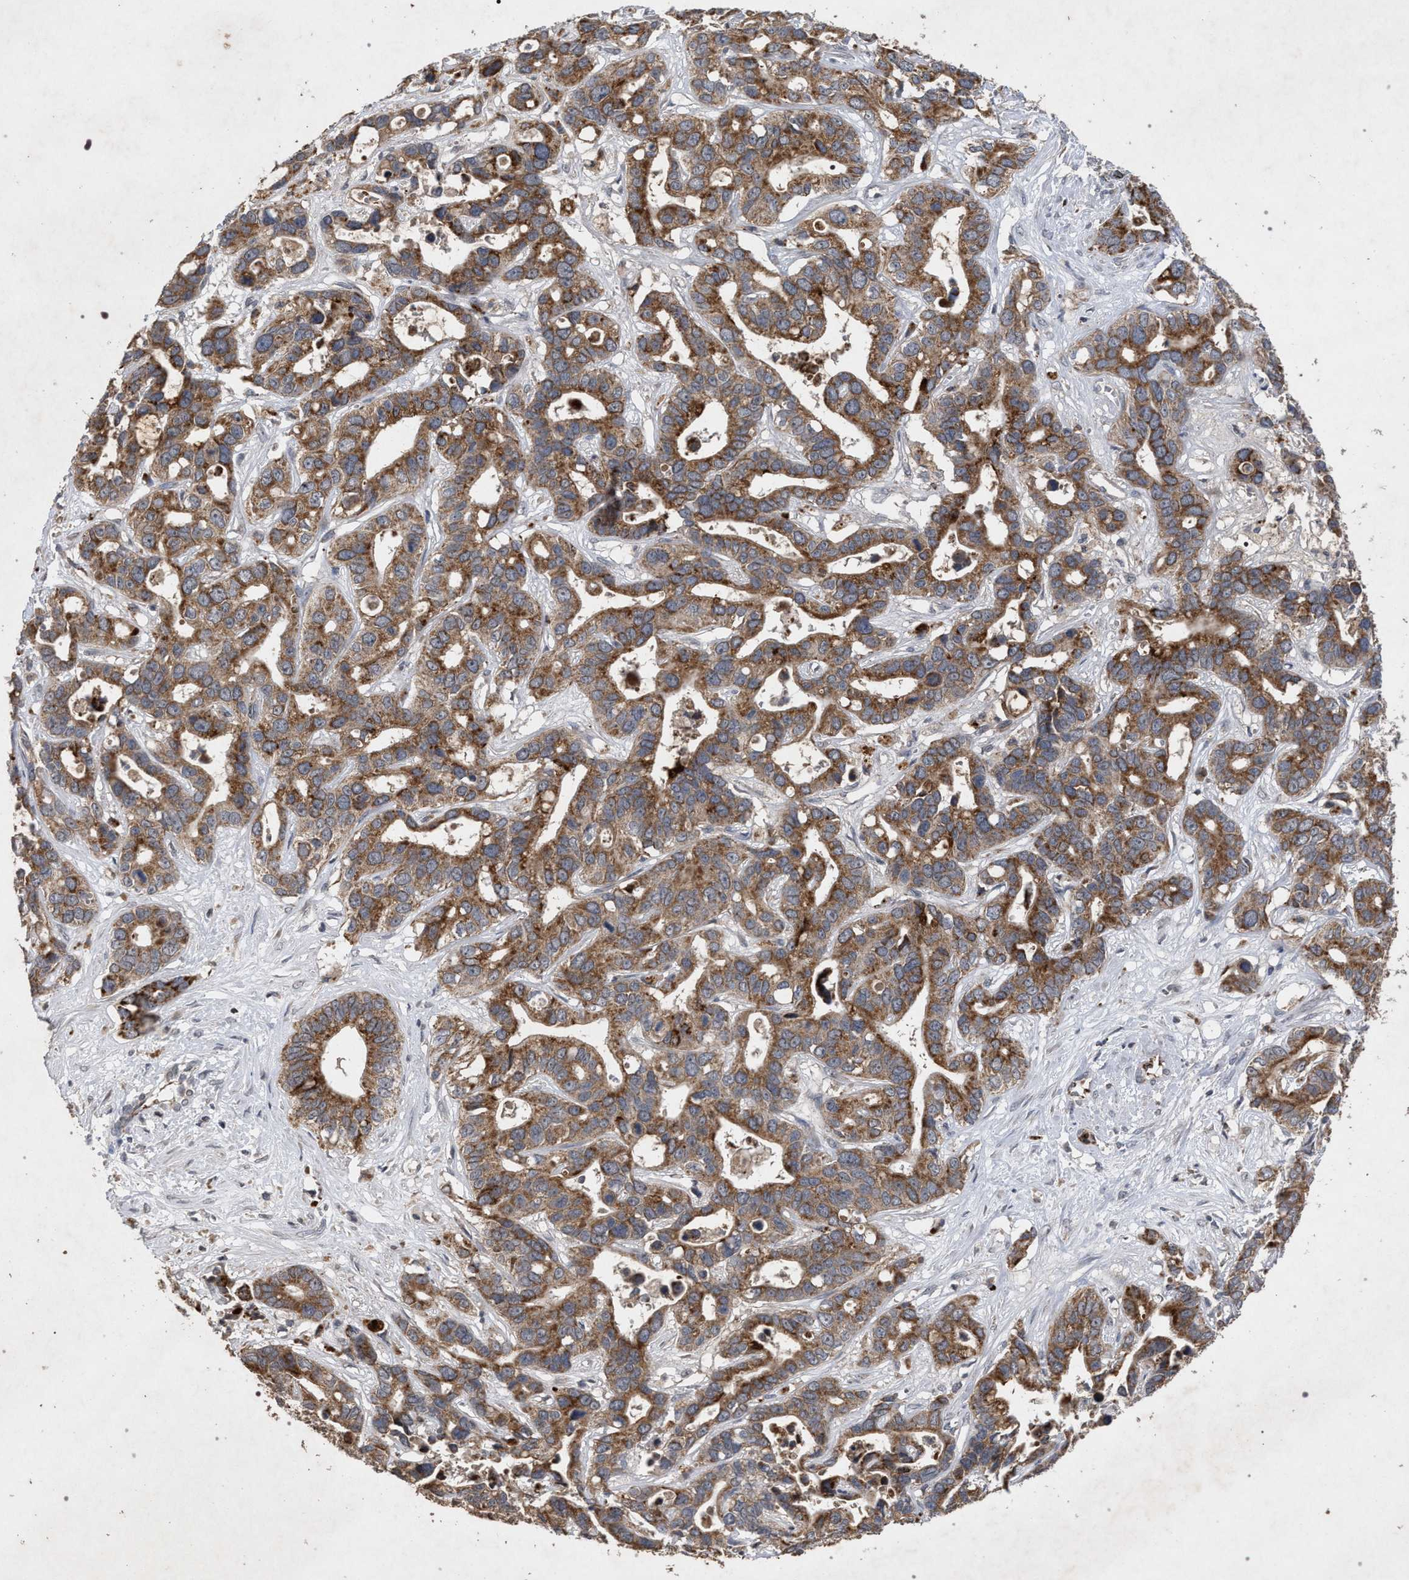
{"staining": {"intensity": "moderate", "quantity": ">75%", "location": "cytoplasmic/membranous"}, "tissue": "liver cancer", "cell_type": "Tumor cells", "image_type": "cancer", "snomed": [{"axis": "morphology", "description": "Cholangiocarcinoma"}, {"axis": "topography", "description": "Liver"}], "caption": "Protein expression analysis of liver cholangiocarcinoma reveals moderate cytoplasmic/membranous positivity in approximately >75% of tumor cells.", "gene": "PKD2L1", "patient": {"sex": "female", "age": 65}}